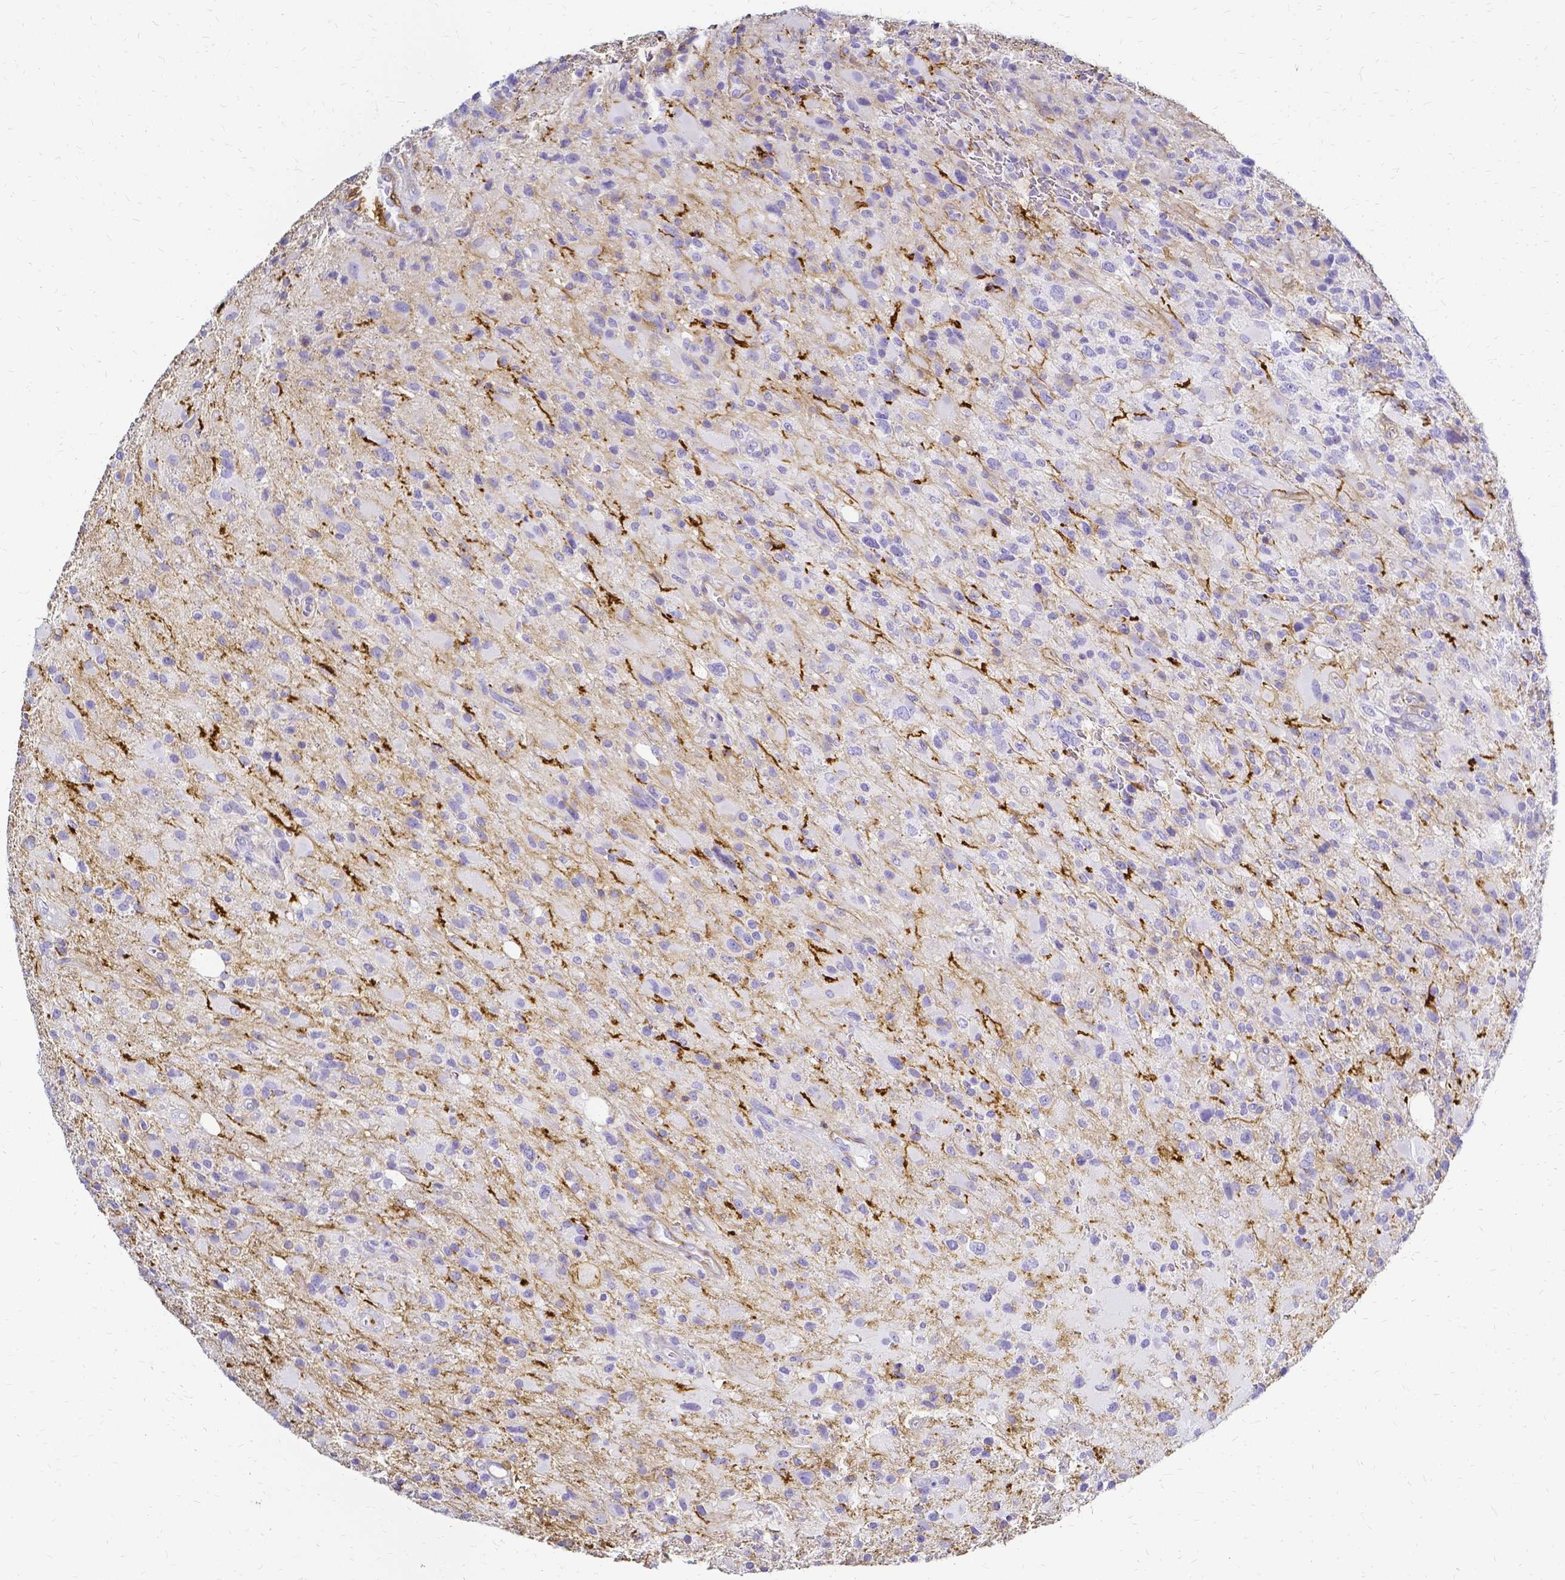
{"staining": {"intensity": "negative", "quantity": "none", "location": "none"}, "tissue": "glioma", "cell_type": "Tumor cells", "image_type": "cancer", "snomed": [{"axis": "morphology", "description": "Glioma, malignant, High grade"}, {"axis": "topography", "description": "Brain"}], "caption": "Tumor cells show no significant protein positivity in glioma.", "gene": "HSPA12A", "patient": {"sex": "male", "age": 53}}